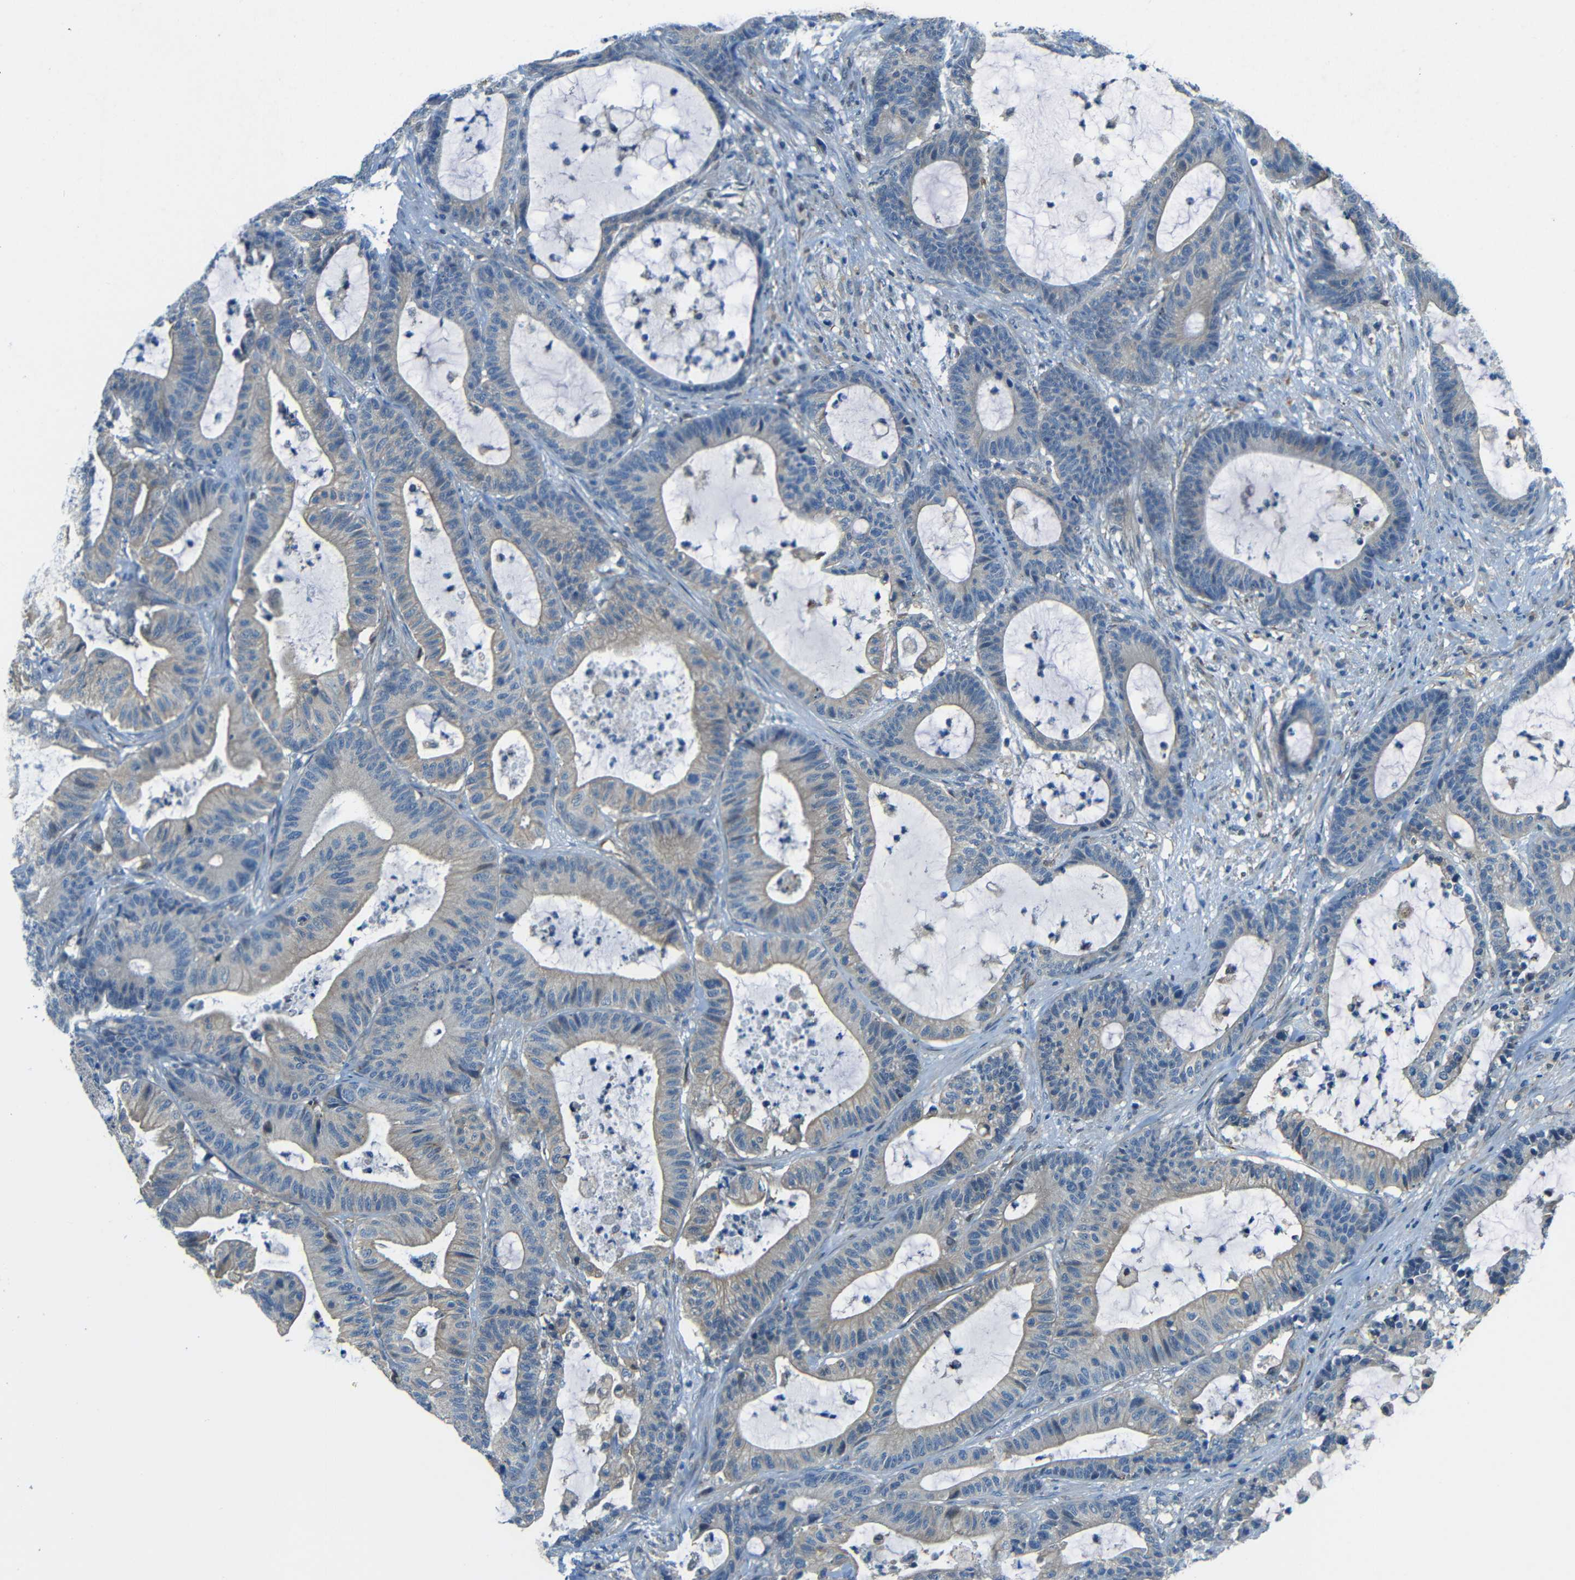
{"staining": {"intensity": "weak", "quantity": "25%-75%", "location": "cytoplasmic/membranous"}, "tissue": "colorectal cancer", "cell_type": "Tumor cells", "image_type": "cancer", "snomed": [{"axis": "morphology", "description": "Adenocarcinoma, NOS"}, {"axis": "topography", "description": "Colon"}], "caption": "IHC (DAB (3,3'-diaminobenzidine)) staining of human colorectal adenocarcinoma demonstrates weak cytoplasmic/membranous protein staining in approximately 25%-75% of tumor cells.", "gene": "CYP26B1", "patient": {"sex": "female", "age": 84}}